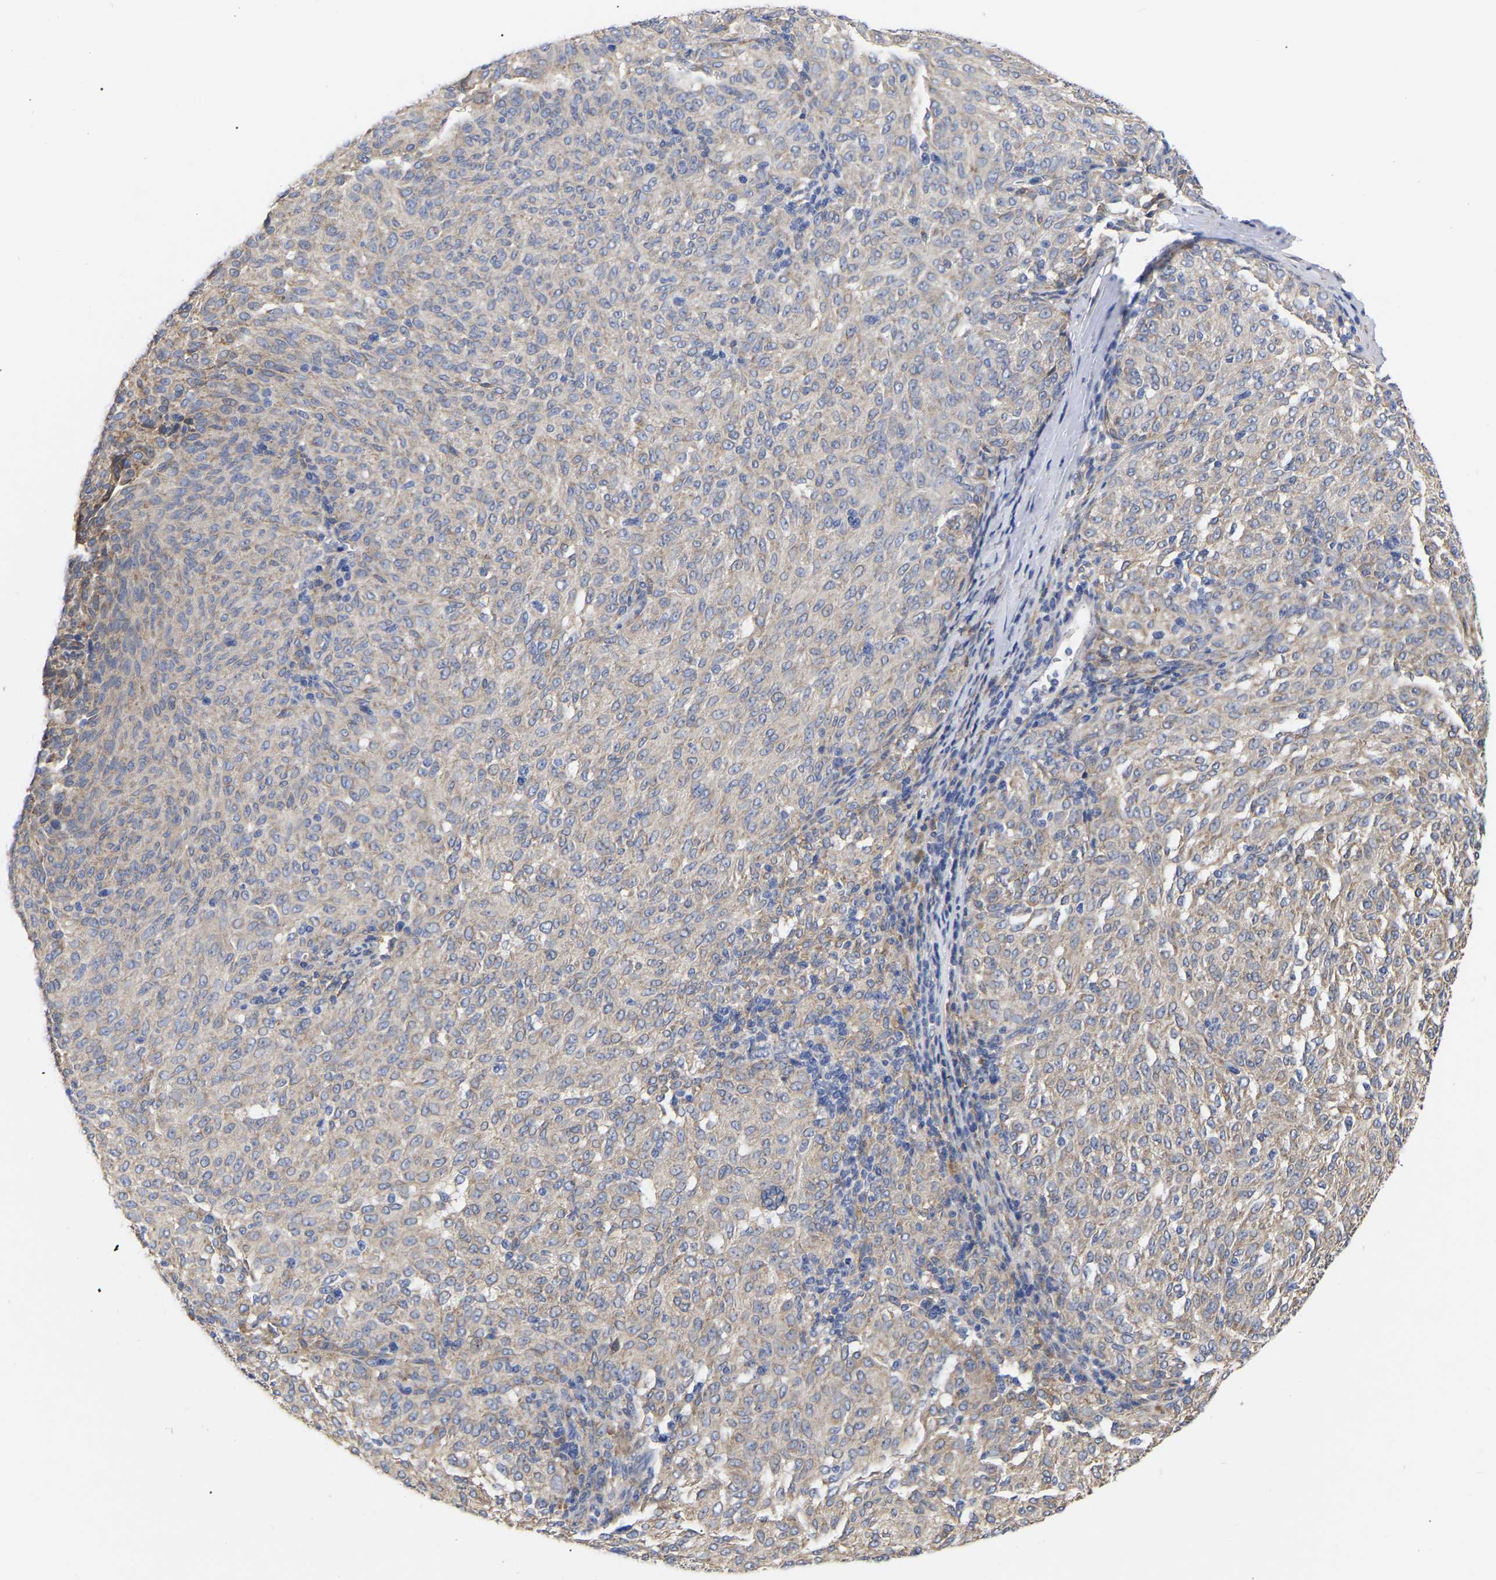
{"staining": {"intensity": "moderate", "quantity": "25%-75%", "location": "cytoplasmic/membranous"}, "tissue": "melanoma", "cell_type": "Tumor cells", "image_type": "cancer", "snomed": [{"axis": "morphology", "description": "Malignant melanoma, NOS"}, {"axis": "topography", "description": "Skin"}], "caption": "The micrograph displays staining of melanoma, revealing moderate cytoplasmic/membranous protein staining (brown color) within tumor cells.", "gene": "CFAP298", "patient": {"sex": "female", "age": 72}}